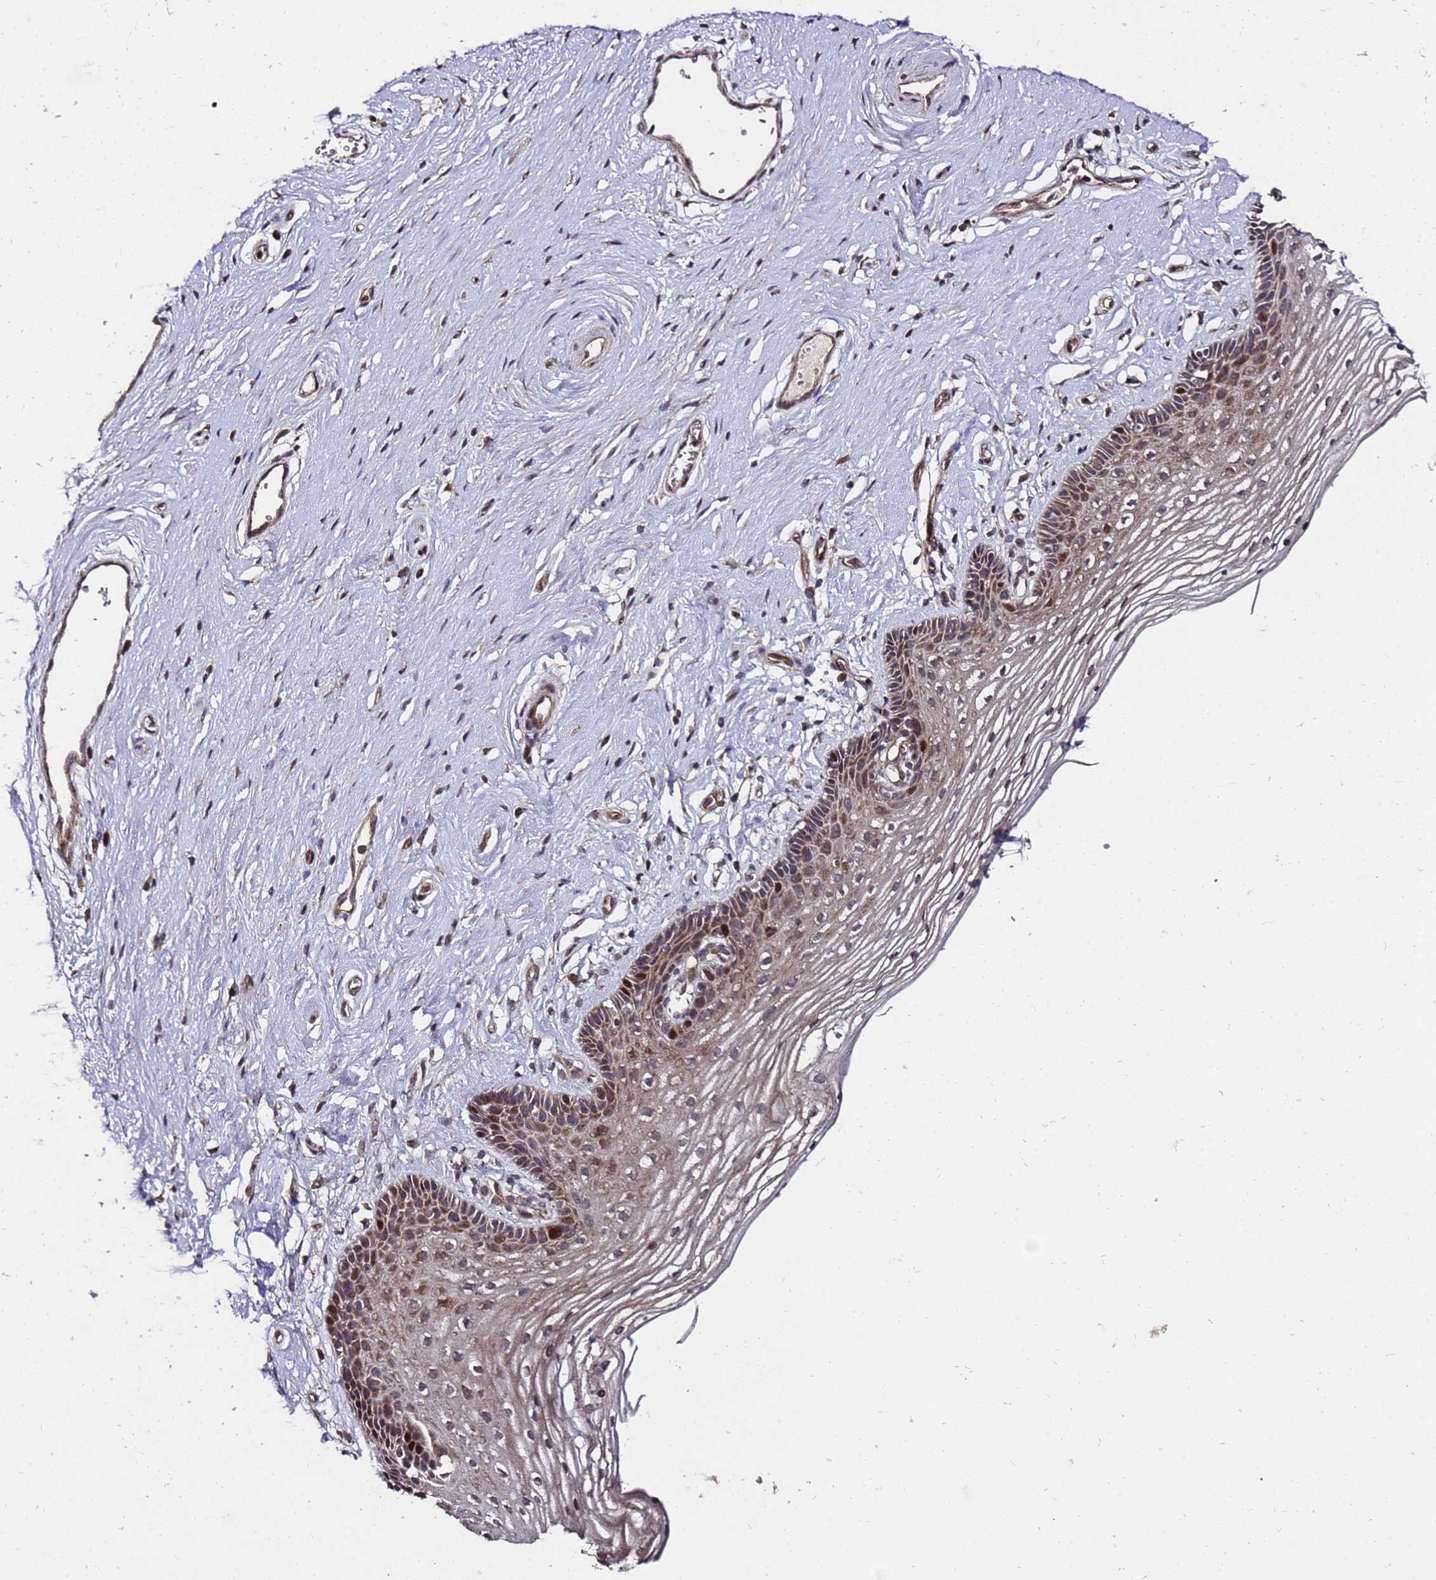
{"staining": {"intensity": "moderate", "quantity": "25%-75%", "location": "cytoplasmic/membranous,nuclear"}, "tissue": "vagina", "cell_type": "Squamous epithelial cells", "image_type": "normal", "snomed": [{"axis": "morphology", "description": "Normal tissue, NOS"}, {"axis": "topography", "description": "Vagina"}], "caption": "Moderate cytoplasmic/membranous,nuclear expression is present in about 25%-75% of squamous epithelial cells in normal vagina.", "gene": "PRODH", "patient": {"sex": "female", "age": 46}}